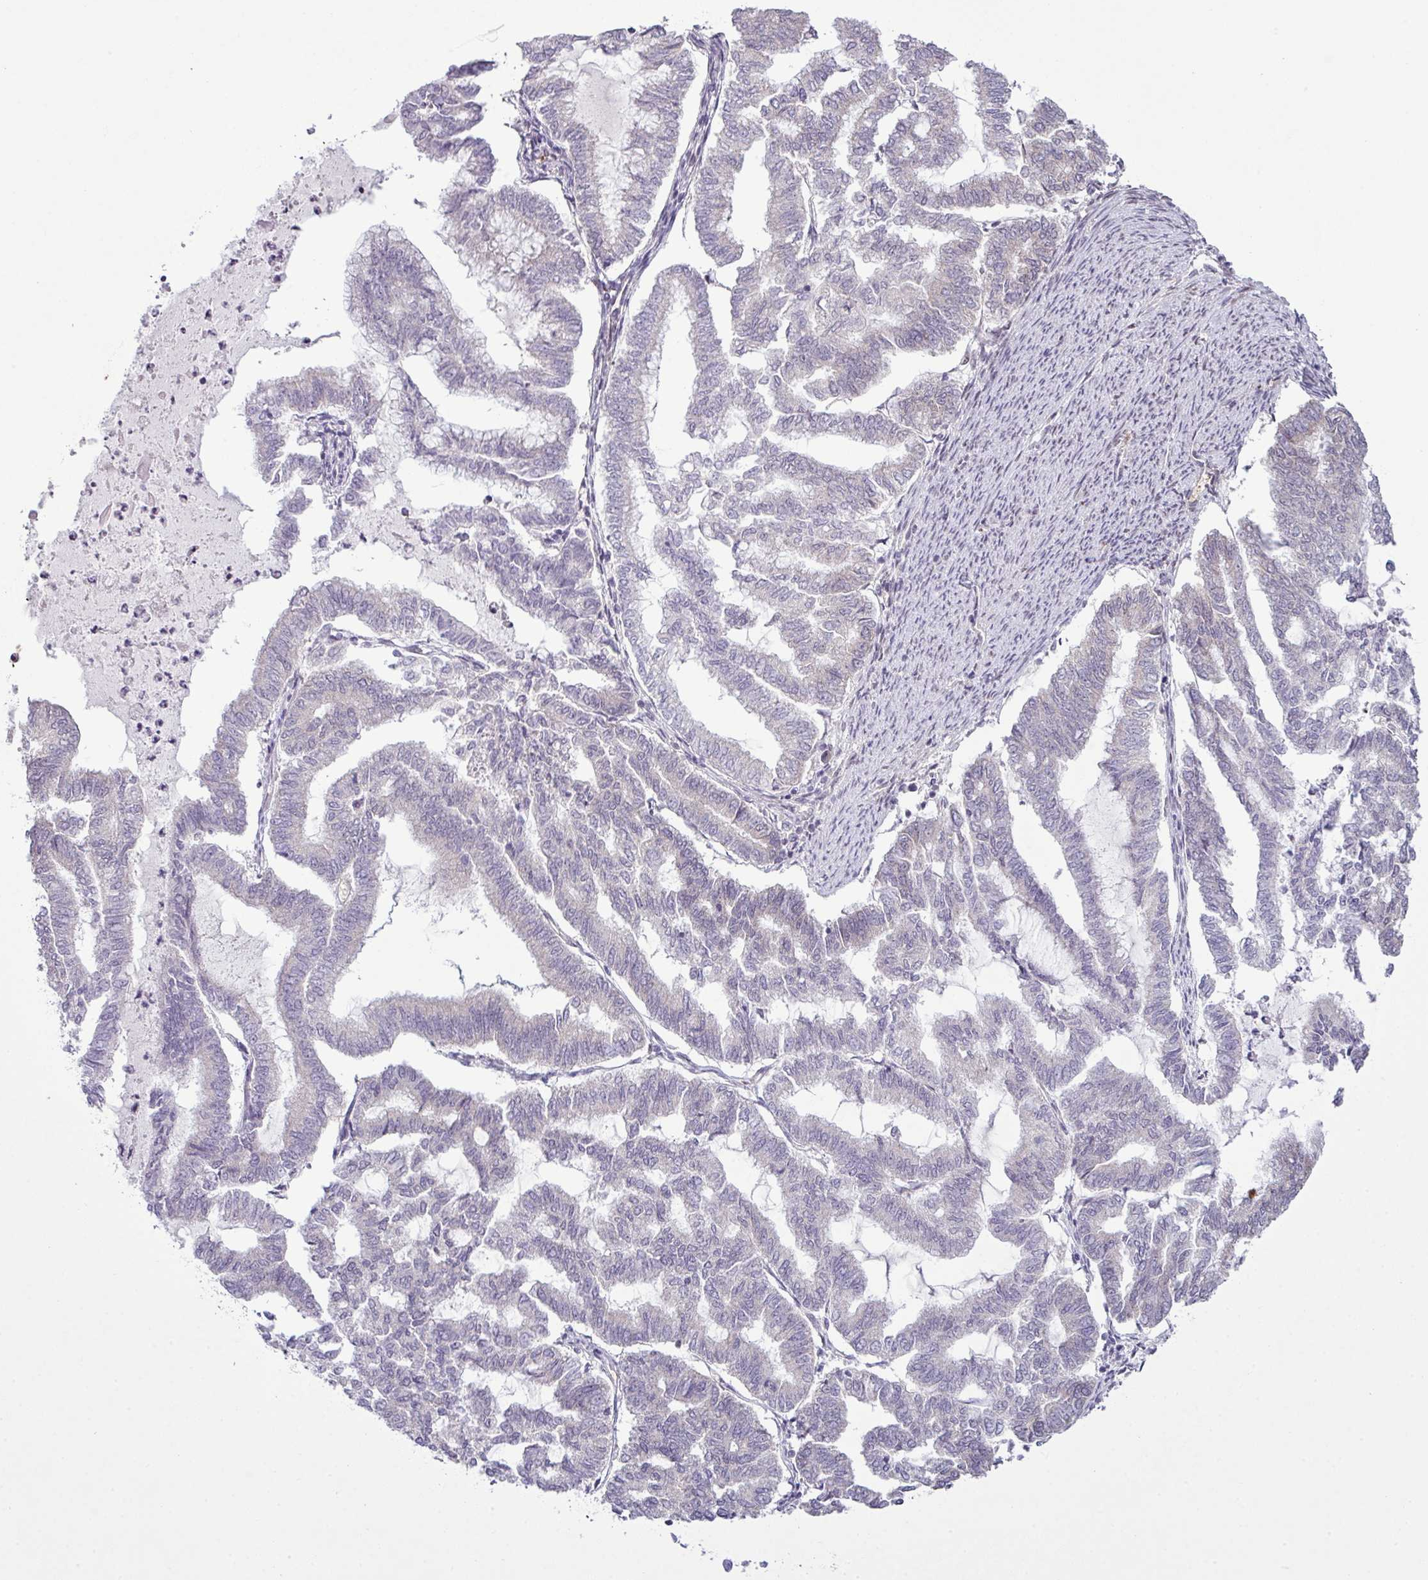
{"staining": {"intensity": "negative", "quantity": "none", "location": "none"}, "tissue": "endometrial cancer", "cell_type": "Tumor cells", "image_type": "cancer", "snomed": [{"axis": "morphology", "description": "Adenocarcinoma, NOS"}, {"axis": "topography", "description": "Endometrium"}], "caption": "This is an immunohistochemistry image of endometrial adenocarcinoma. There is no expression in tumor cells.", "gene": "PRDM5", "patient": {"sex": "female", "age": 79}}